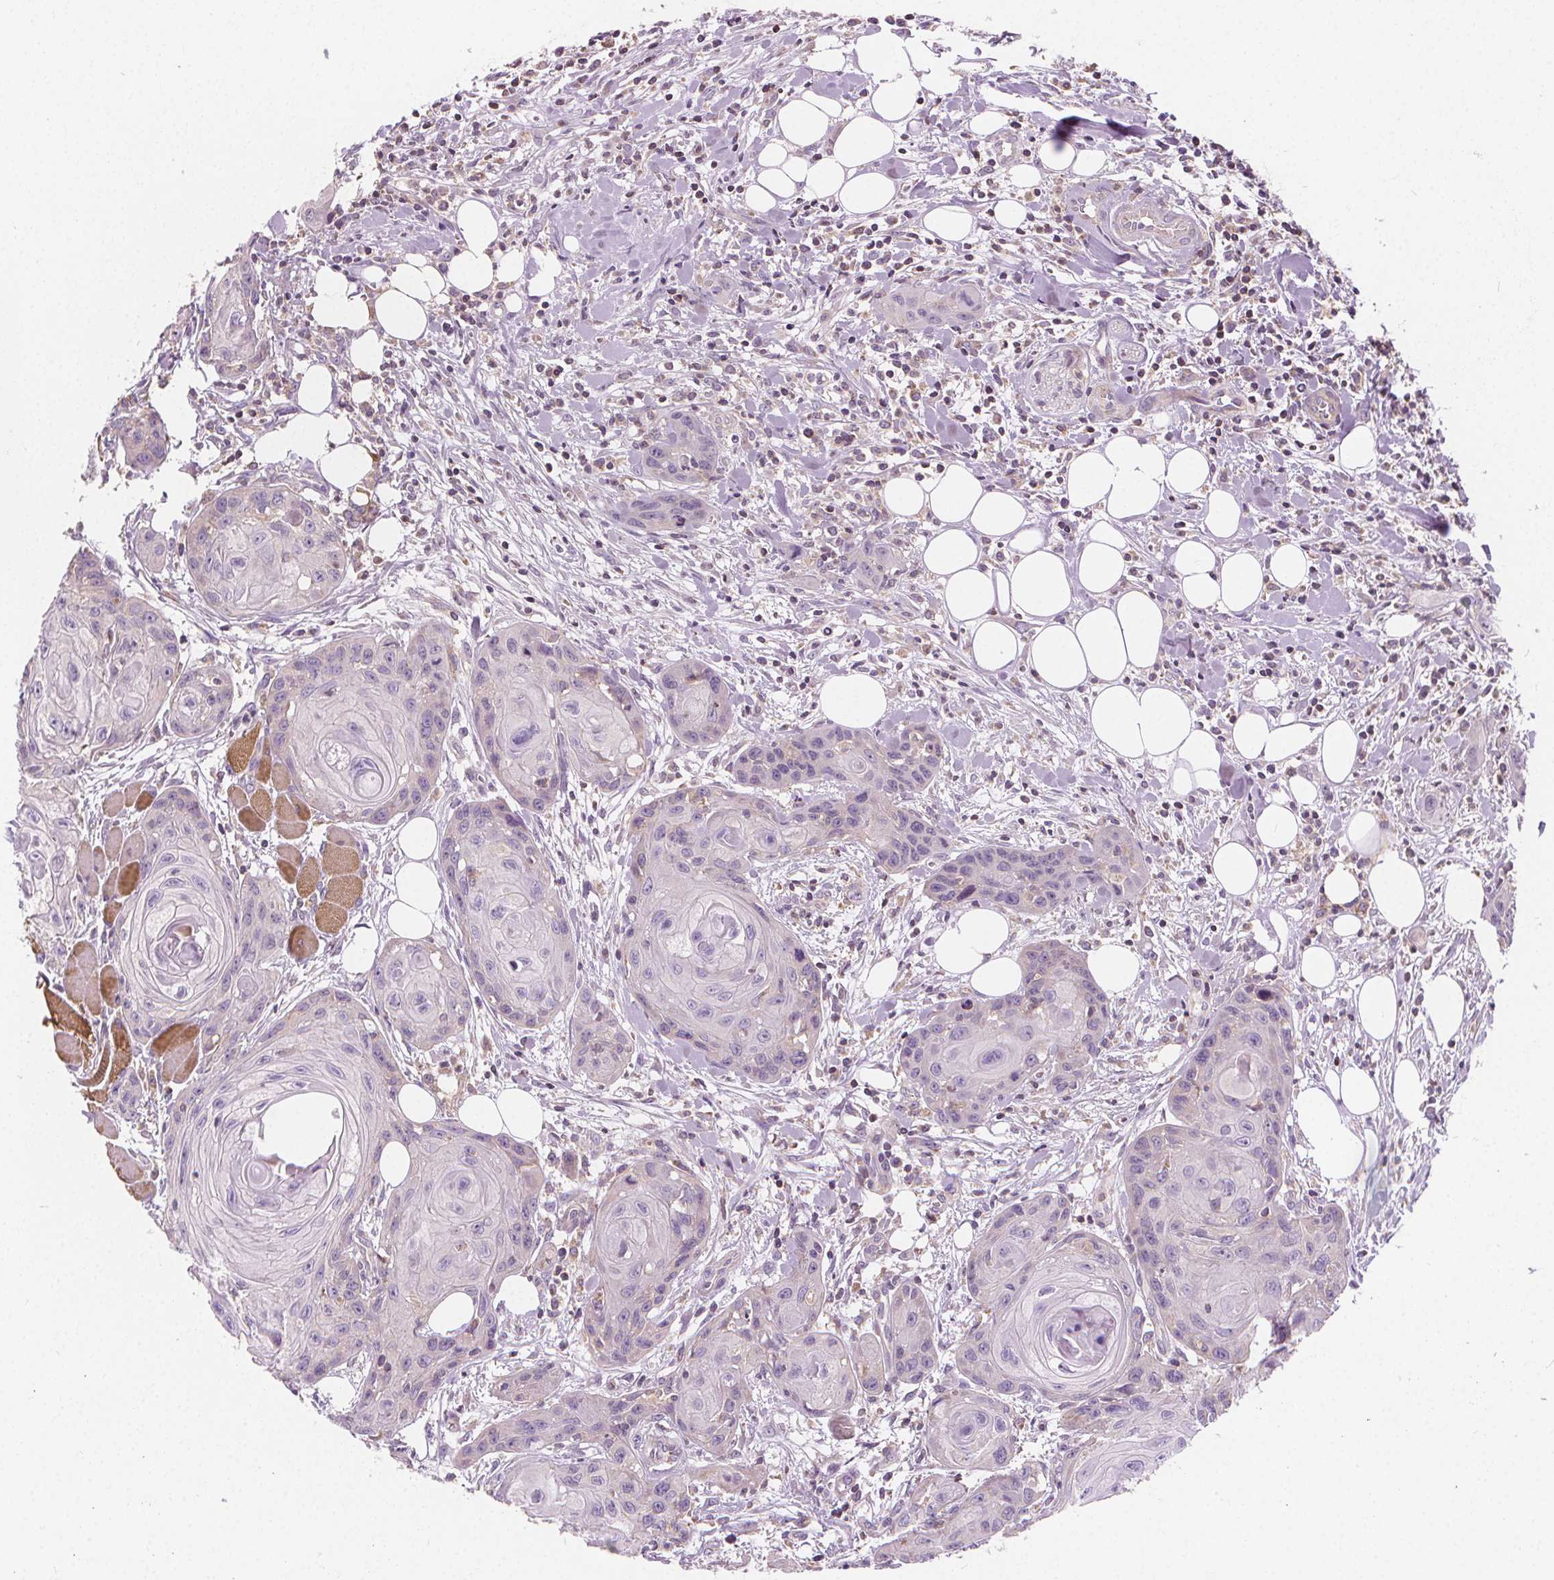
{"staining": {"intensity": "negative", "quantity": "none", "location": "none"}, "tissue": "head and neck cancer", "cell_type": "Tumor cells", "image_type": "cancer", "snomed": [{"axis": "morphology", "description": "Squamous cell carcinoma, NOS"}, {"axis": "topography", "description": "Oral tissue"}, {"axis": "topography", "description": "Head-Neck"}], "caption": "Tumor cells are negative for brown protein staining in squamous cell carcinoma (head and neck). (DAB (3,3'-diaminobenzidine) immunohistochemistry with hematoxylin counter stain).", "gene": "RAB20", "patient": {"sex": "male", "age": 58}}